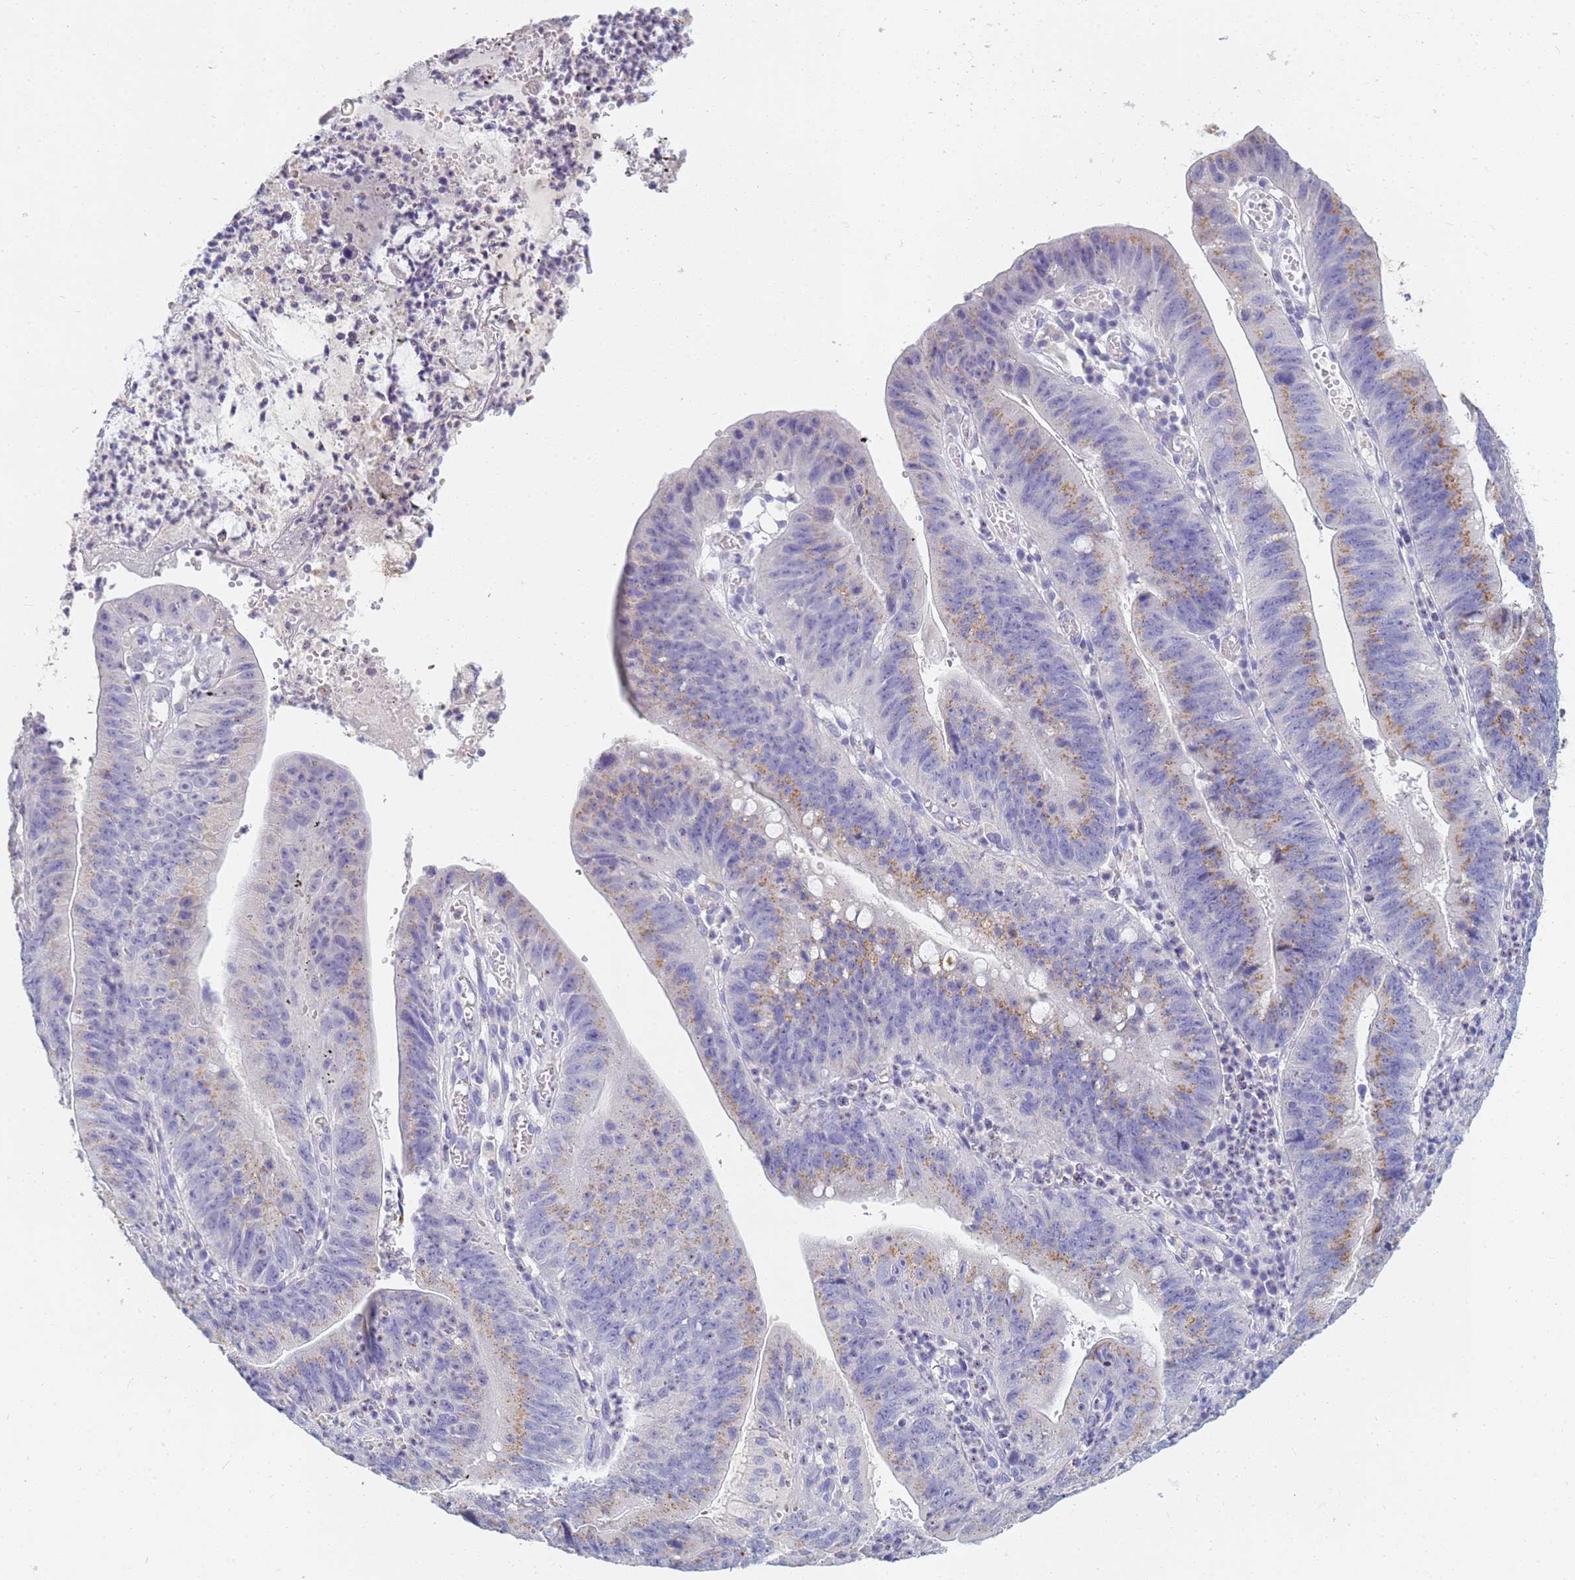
{"staining": {"intensity": "moderate", "quantity": "25%-75%", "location": "cytoplasmic/membranous"}, "tissue": "stomach cancer", "cell_type": "Tumor cells", "image_type": "cancer", "snomed": [{"axis": "morphology", "description": "Adenocarcinoma, NOS"}, {"axis": "topography", "description": "Stomach"}], "caption": "Stomach cancer was stained to show a protein in brown. There is medium levels of moderate cytoplasmic/membranous staining in approximately 25%-75% of tumor cells. Using DAB (3,3'-diaminobenzidine) (brown) and hematoxylin (blue) stains, captured at high magnification using brightfield microscopy.", "gene": "B3GNT8", "patient": {"sex": "male", "age": 59}}